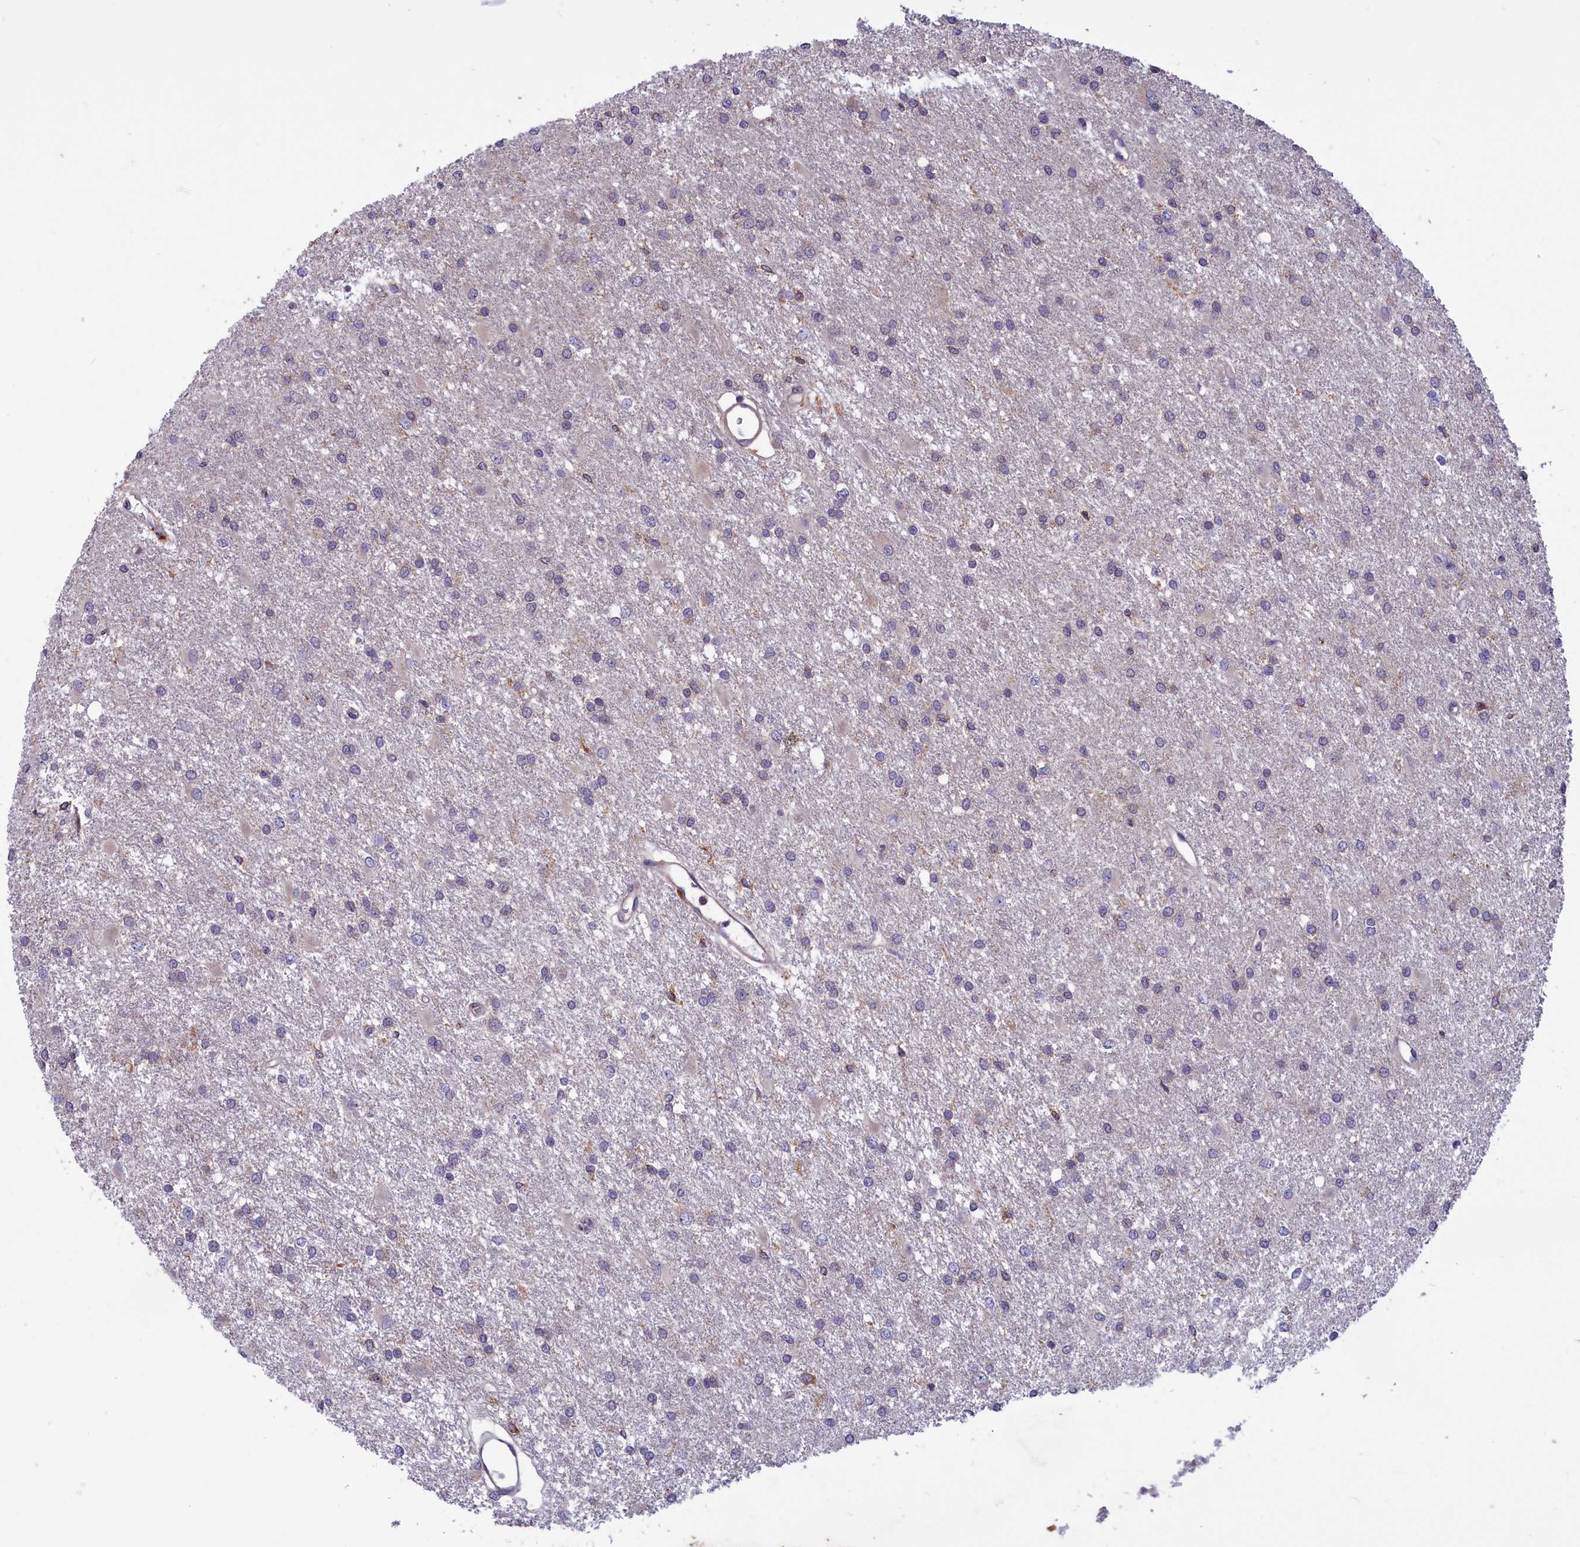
{"staining": {"intensity": "weak", "quantity": "<25%", "location": "cytoplasmic/membranous"}, "tissue": "glioma", "cell_type": "Tumor cells", "image_type": "cancer", "snomed": [{"axis": "morphology", "description": "Glioma, malignant, High grade"}, {"axis": "topography", "description": "Brain"}], "caption": "DAB immunohistochemical staining of glioma reveals no significant expression in tumor cells.", "gene": "AMDHD2", "patient": {"sex": "female", "age": 50}}